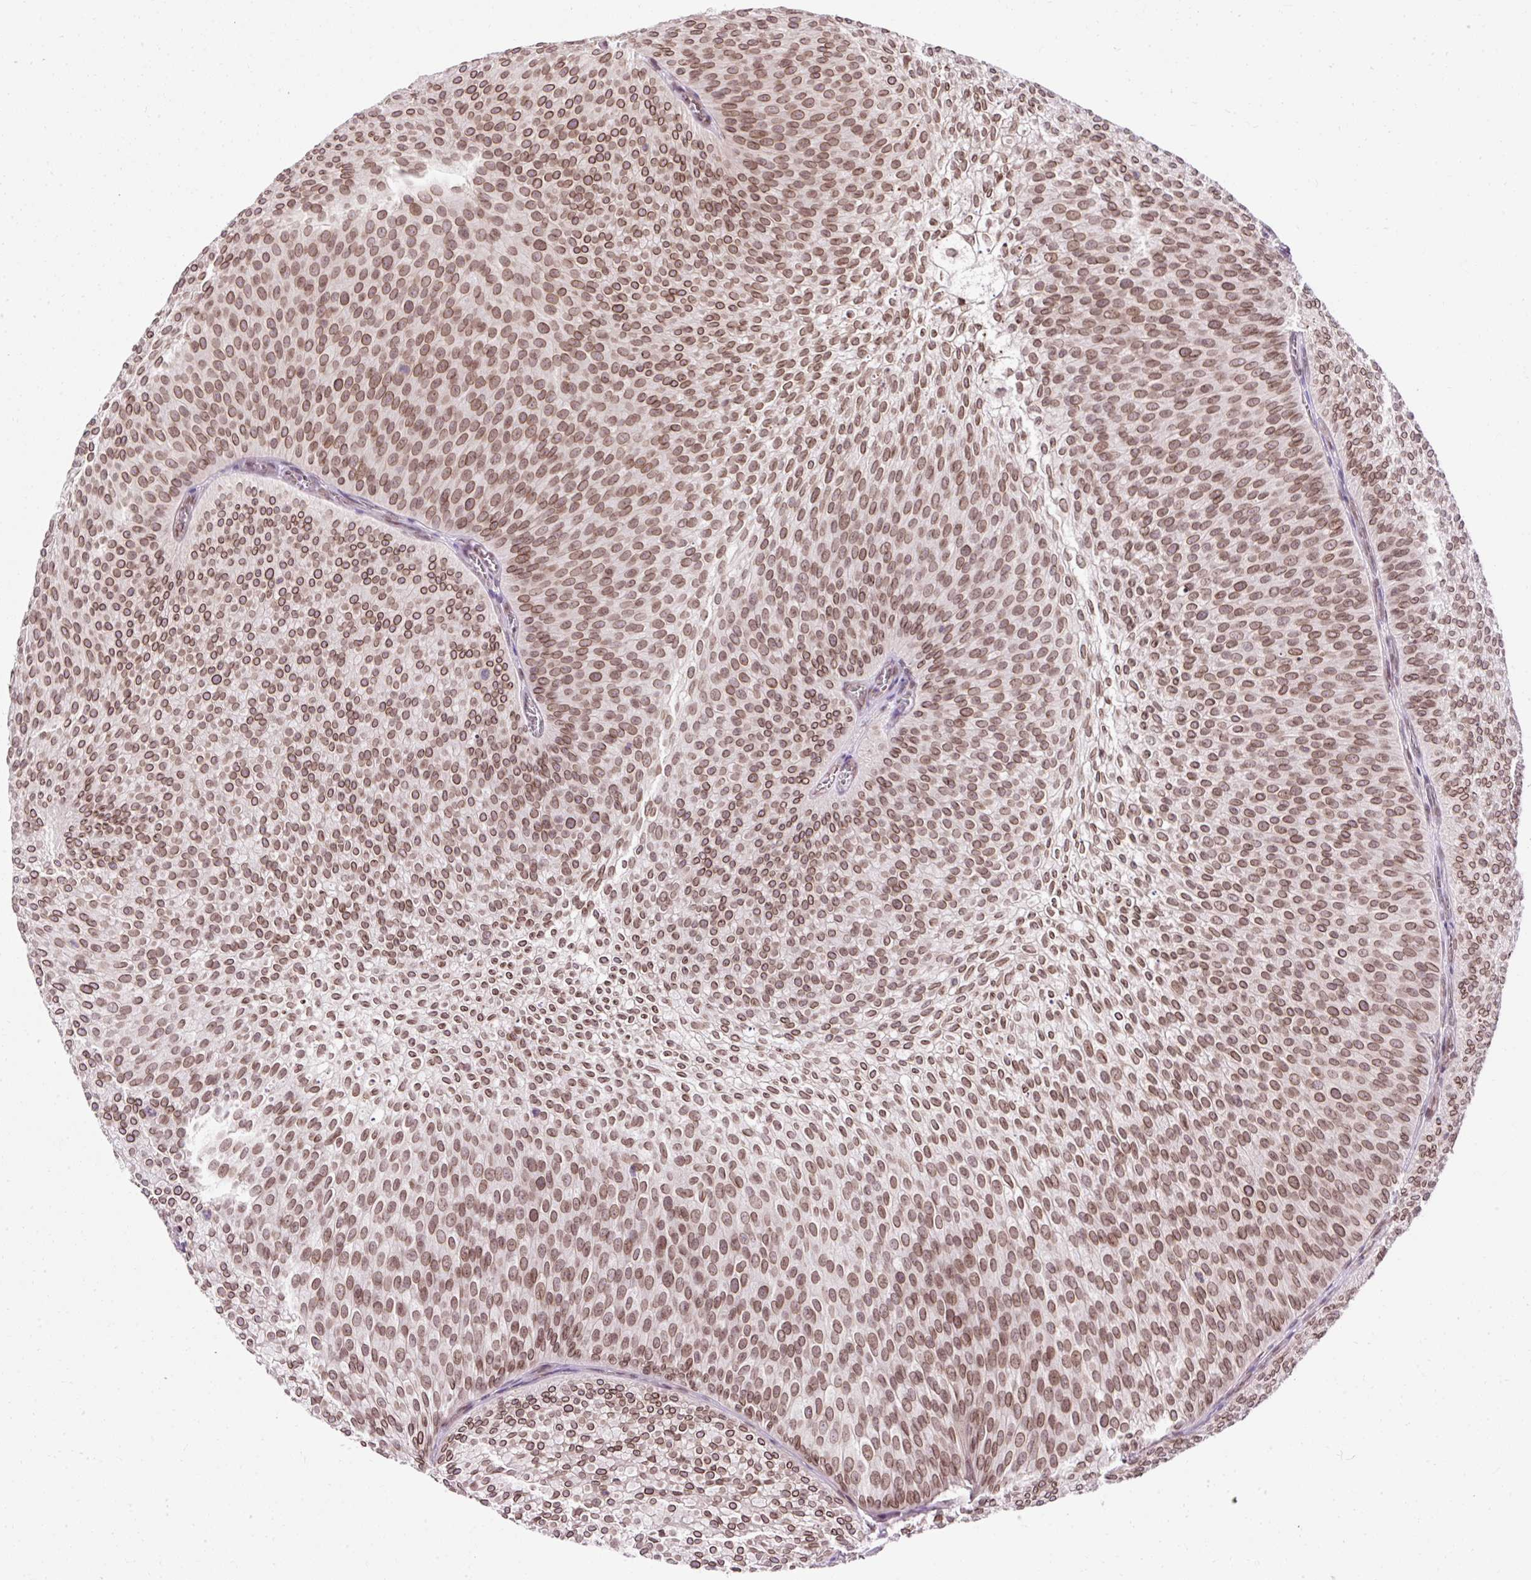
{"staining": {"intensity": "moderate", "quantity": ">75%", "location": "cytoplasmic/membranous,nuclear"}, "tissue": "urothelial cancer", "cell_type": "Tumor cells", "image_type": "cancer", "snomed": [{"axis": "morphology", "description": "Urothelial carcinoma, Low grade"}, {"axis": "topography", "description": "Urinary bladder"}], "caption": "This image demonstrates immunohistochemistry staining of low-grade urothelial carcinoma, with medium moderate cytoplasmic/membranous and nuclear expression in about >75% of tumor cells.", "gene": "ZNF610", "patient": {"sex": "male", "age": 91}}